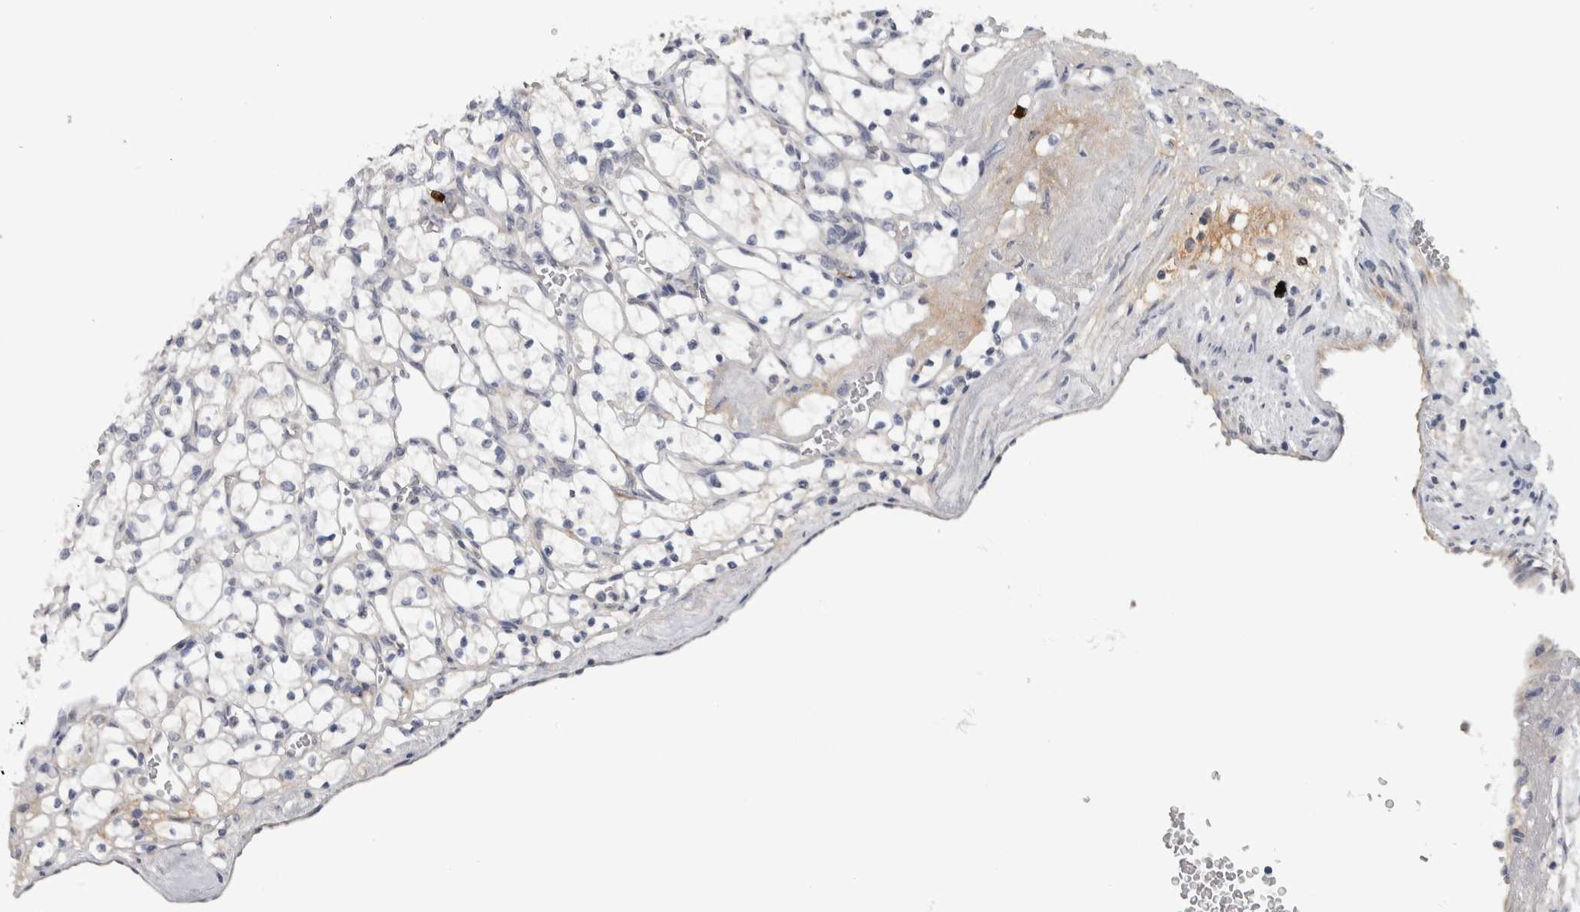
{"staining": {"intensity": "negative", "quantity": "none", "location": "none"}, "tissue": "renal cancer", "cell_type": "Tumor cells", "image_type": "cancer", "snomed": [{"axis": "morphology", "description": "Adenocarcinoma, NOS"}, {"axis": "topography", "description": "Kidney"}], "caption": "IHC photomicrograph of renal cancer stained for a protein (brown), which displays no positivity in tumor cells.", "gene": "ADPRM", "patient": {"sex": "female", "age": 69}}